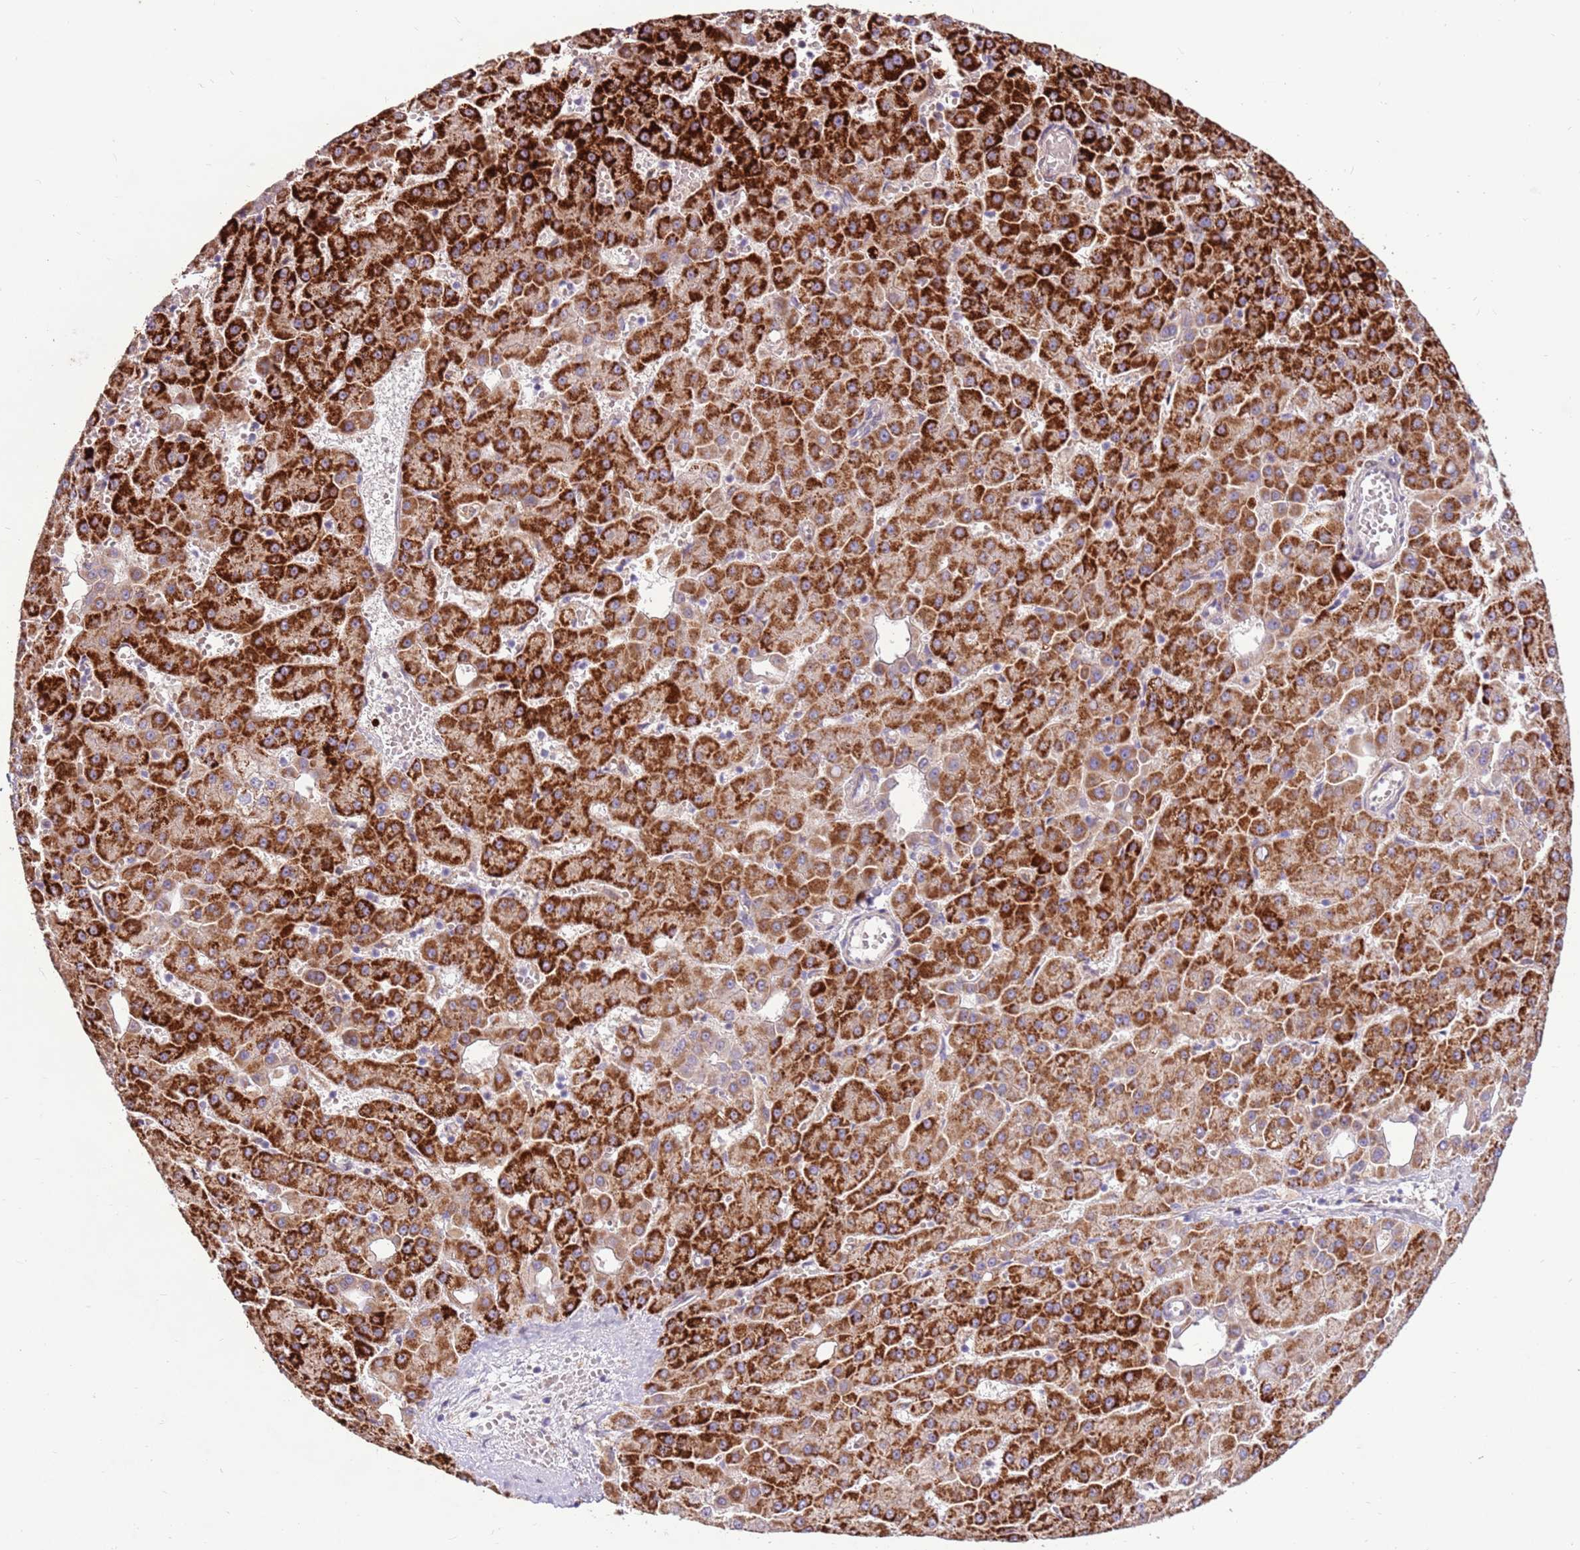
{"staining": {"intensity": "strong", "quantity": ">75%", "location": "cytoplasmic/membranous"}, "tissue": "liver cancer", "cell_type": "Tumor cells", "image_type": "cancer", "snomed": [{"axis": "morphology", "description": "Carcinoma, Hepatocellular, NOS"}, {"axis": "topography", "description": "Liver"}], "caption": "Protein staining demonstrates strong cytoplasmic/membranous expression in about >75% of tumor cells in liver cancer.", "gene": "LGI4", "patient": {"sex": "male", "age": 47}}